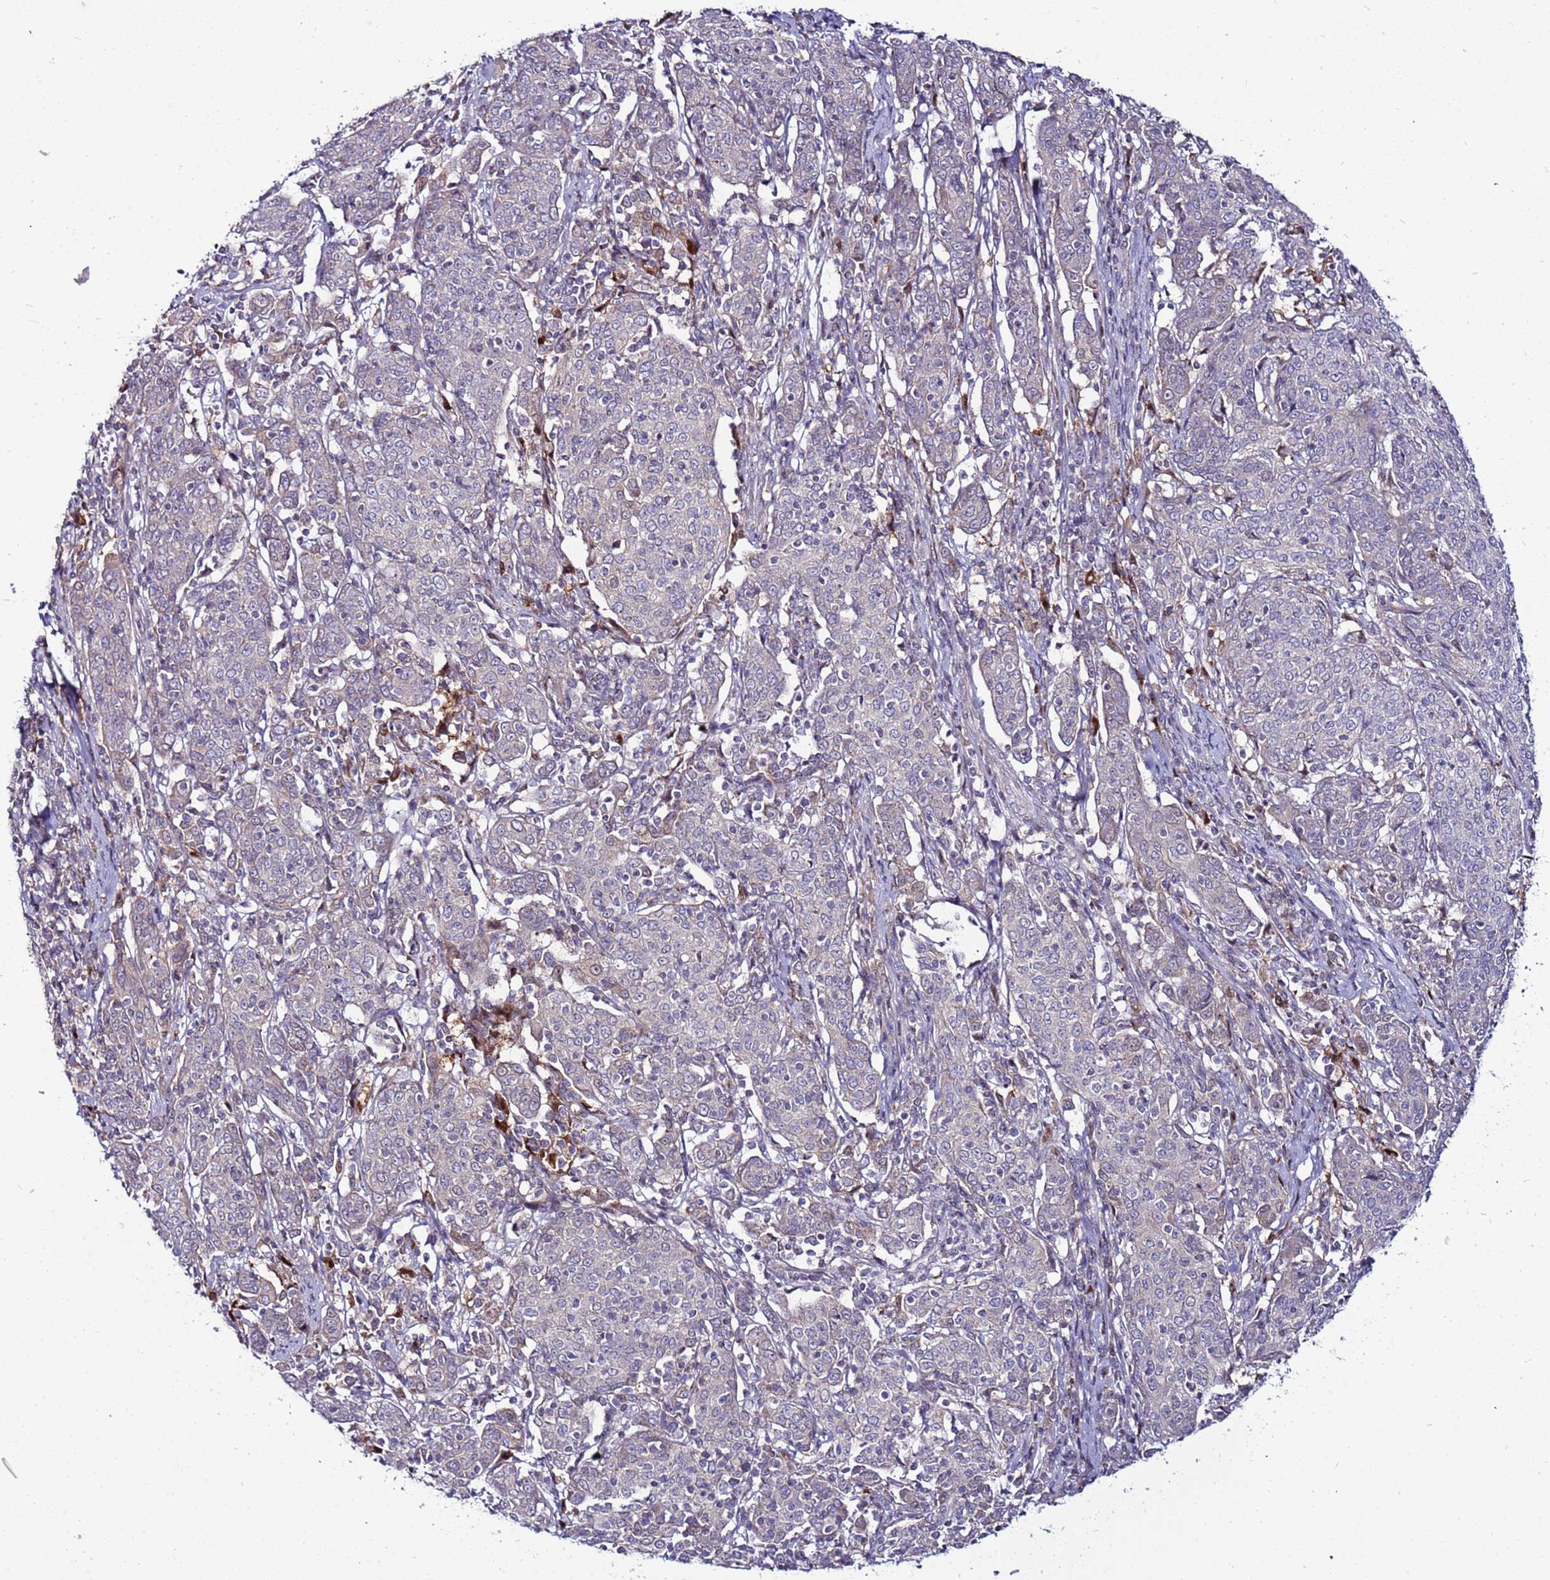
{"staining": {"intensity": "weak", "quantity": "<25%", "location": "cytoplasmic/membranous"}, "tissue": "cervical cancer", "cell_type": "Tumor cells", "image_type": "cancer", "snomed": [{"axis": "morphology", "description": "Squamous cell carcinoma, NOS"}, {"axis": "topography", "description": "Cervix"}], "caption": "Immunohistochemistry (IHC) of human cervical cancer demonstrates no staining in tumor cells.", "gene": "CCDC71", "patient": {"sex": "female", "age": 67}}